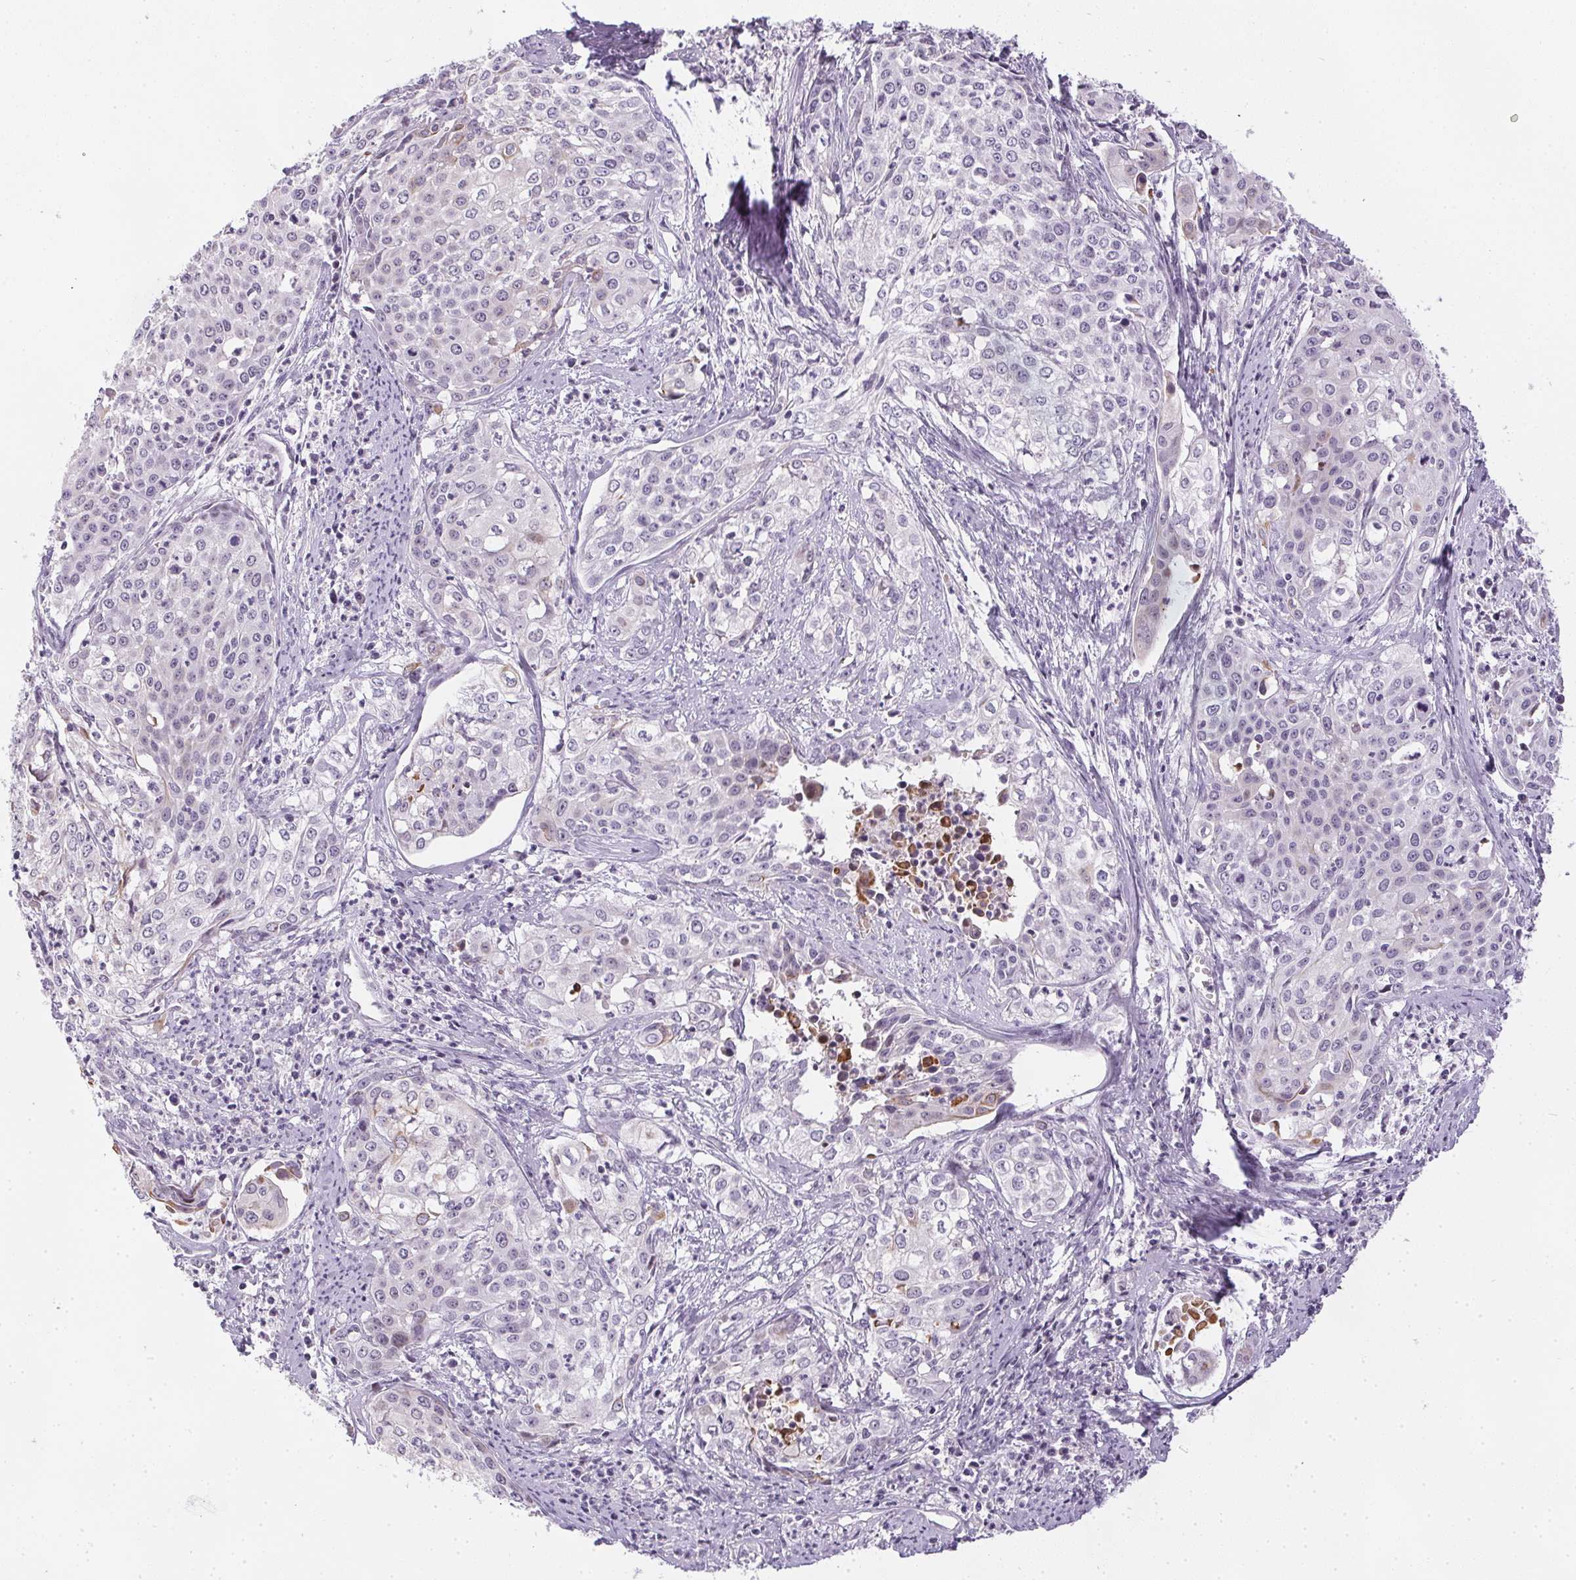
{"staining": {"intensity": "negative", "quantity": "none", "location": "none"}, "tissue": "cervical cancer", "cell_type": "Tumor cells", "image_type": "cancer", "snomed": [{"axis": "morphology", "description": "Squamous cell carcinoma, NOS"}, {"axis": "topography", "description": "Cervix"}], "caption": "An immunohistochemistry (IHC) photomicrograph of cervical squamous cell carcinoma is shown. There is no staining in tumor cells of cervical squamous cell carcinoma.", "gene": "GSDMC", "patient": {"sex": "female", "age": 39}}